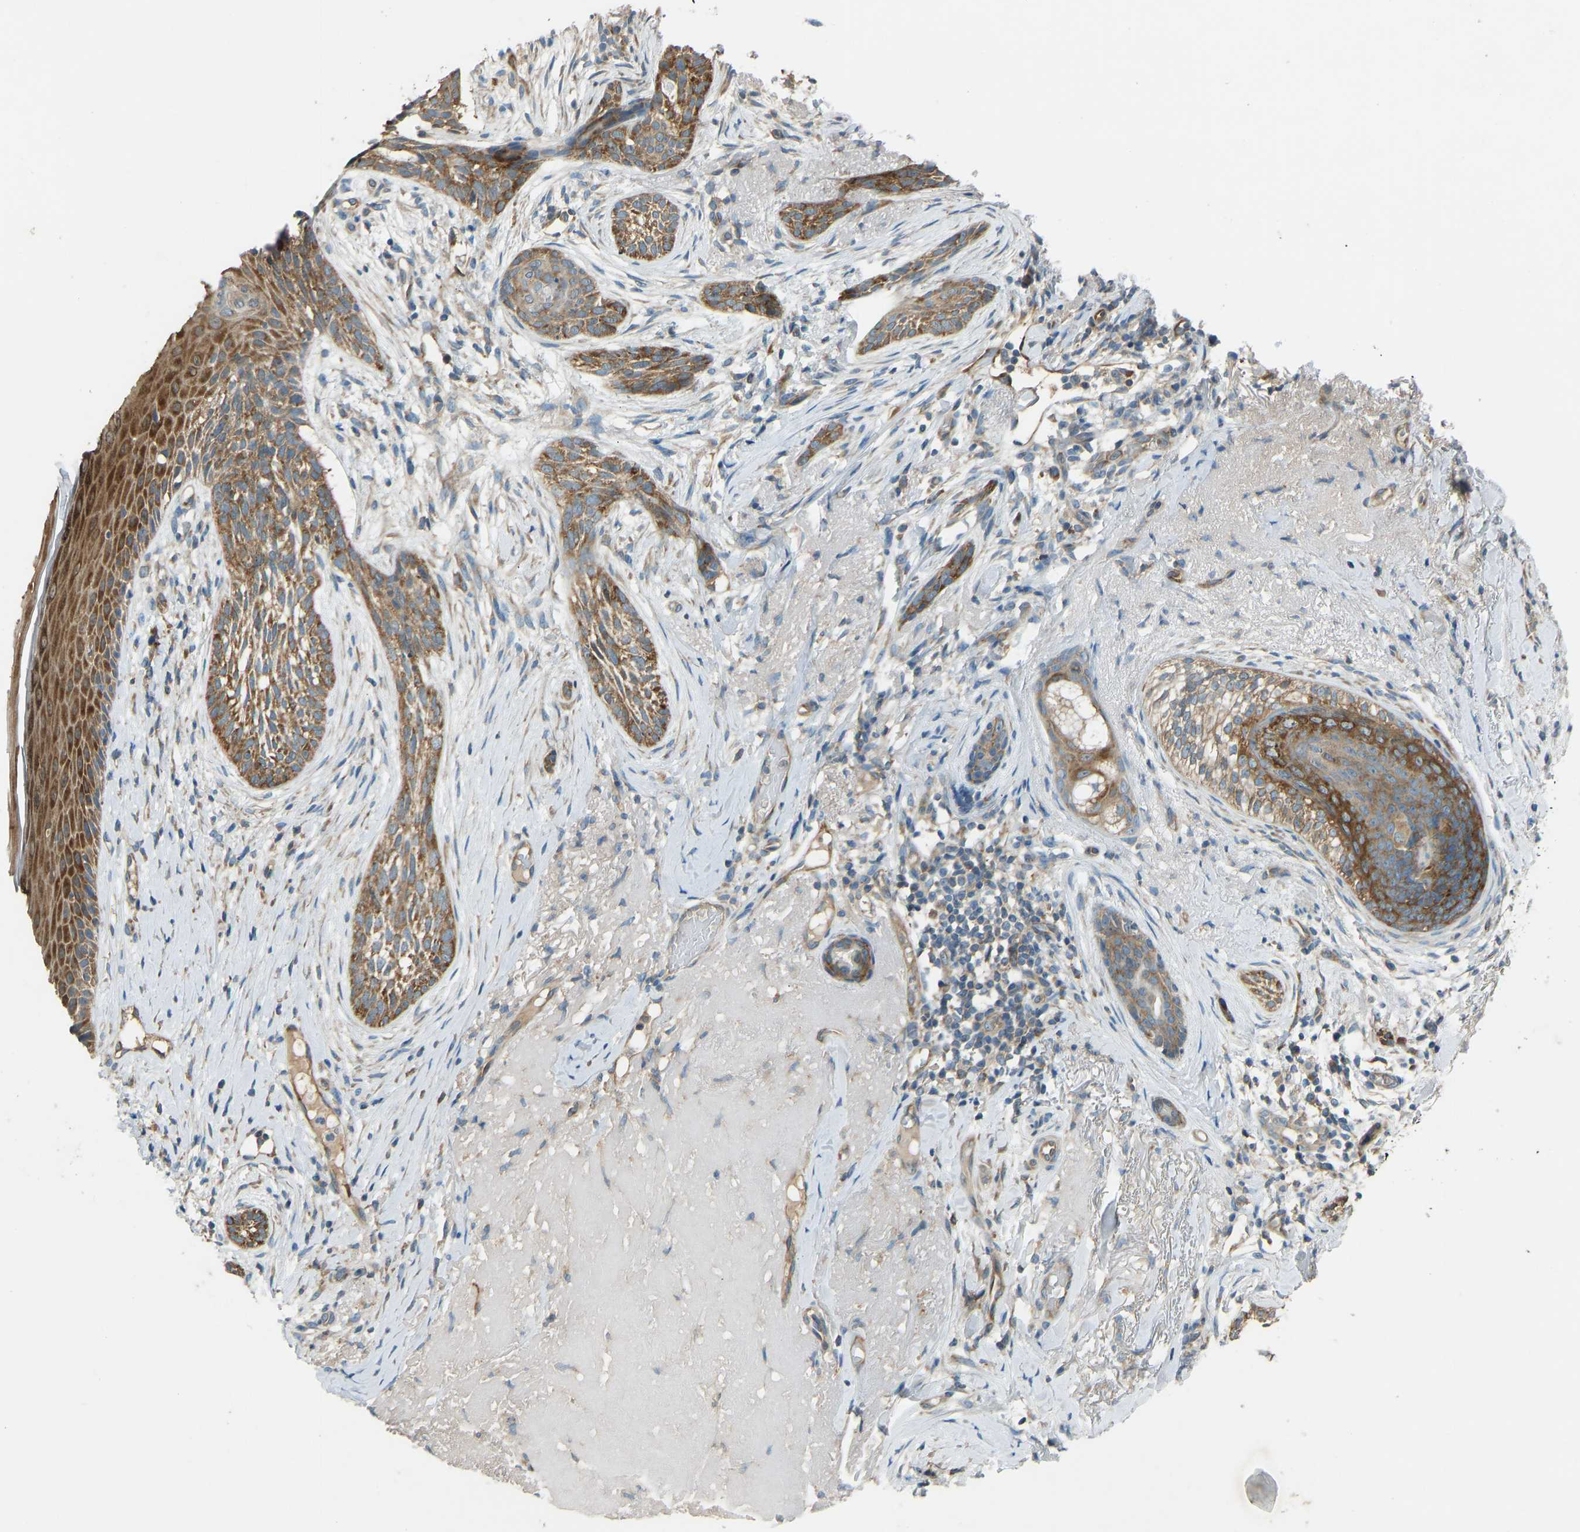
{"staining": {"intensity": "strong", "quantity": ">75%", "location": "cytoplasmic/membranous"}, "tissue": "skin cancer", "cell_type": "Tumor cells", "image_type": "cancer", "snomed": [{"axis": "morphology", "description": "Basal cell carcinoma"}, {"axis": "topography", "description": "Skin"}], "caption": "Basal cell carcinoma (skin) stained with a protein marker demonstrates strong staining in tumor cells.", "gene": "STAU2", "patient": {"sex": "female", "age": 88}}